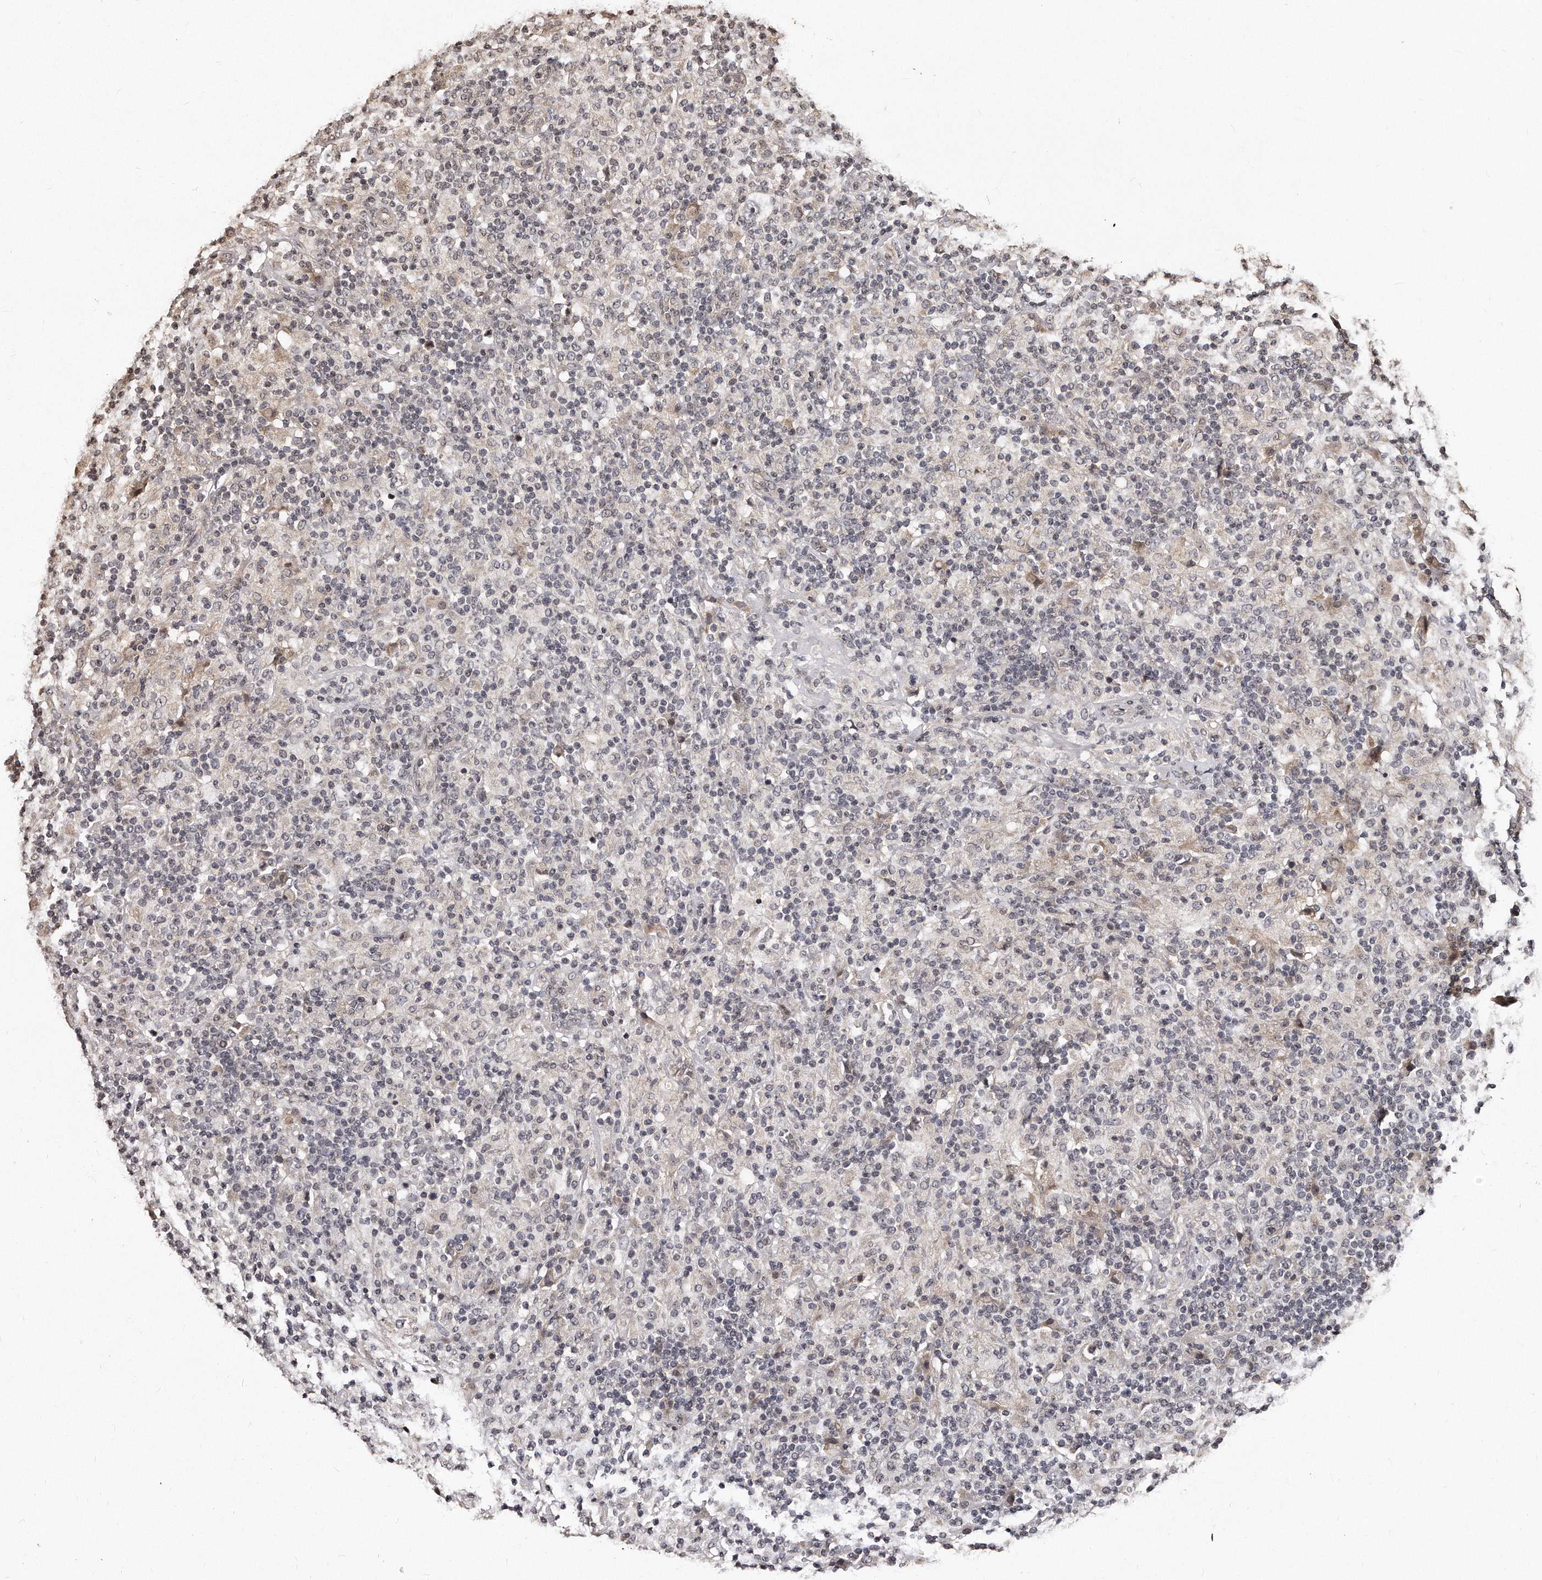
{"staining": {"intensity": "negative", "quantity": "none", "location": "none"}, "tissue": "lymphoma", "cell_type": "Tumor cells", "image_type": "cancer", "snomed": [{"axis": "morphology", "description": "Hodgkin's disease, NOS"}, {"axis": "topography", "description": "Lymph node"}], "caption": "The histopathology image reveals no significant expression in tumor cells of Hodgkin's disease.", "gene": "TSHR", "patient": {"sex": "male", "age": 70}}